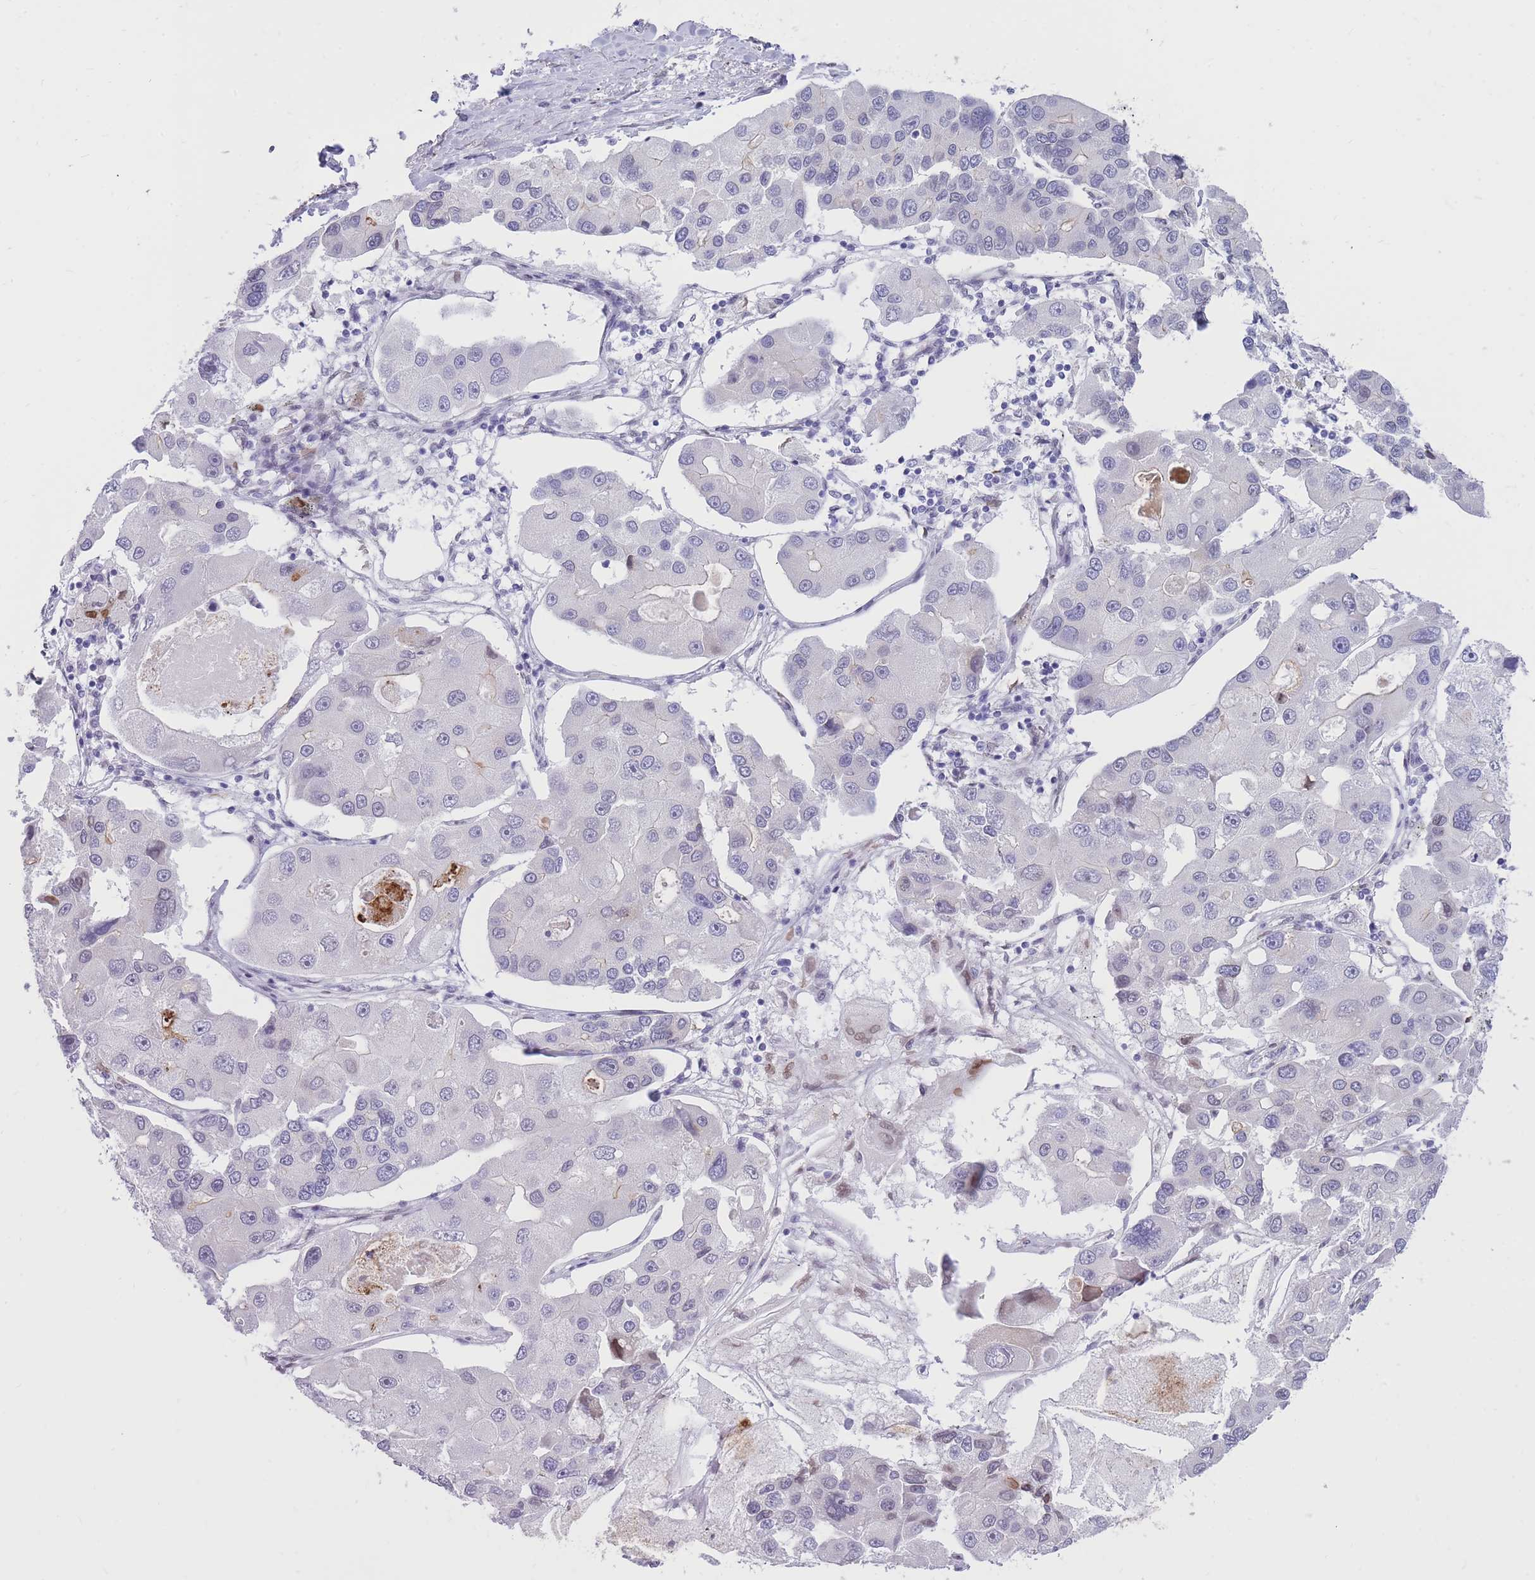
{"staining": {"intensity": "negative", "quantity": "none", "location": "none"}, "tissue": "lung cancer", "cell_type": "Tumor cells", "image_type": "cancer", "snomed": [{"axis": "morphology", "description": "Adenocarcinoma, NOS"}, {"axis": "topography", "description": "Lung"}], "caption": "An immunohistochemistry (IHC) histopathology image of lung adenocarcinoma is shown. There is no staining in tumor cells of lung adenocarcinoma.", "gene": "HOOK2", "patient": {"sex": "female", "age": 54}}